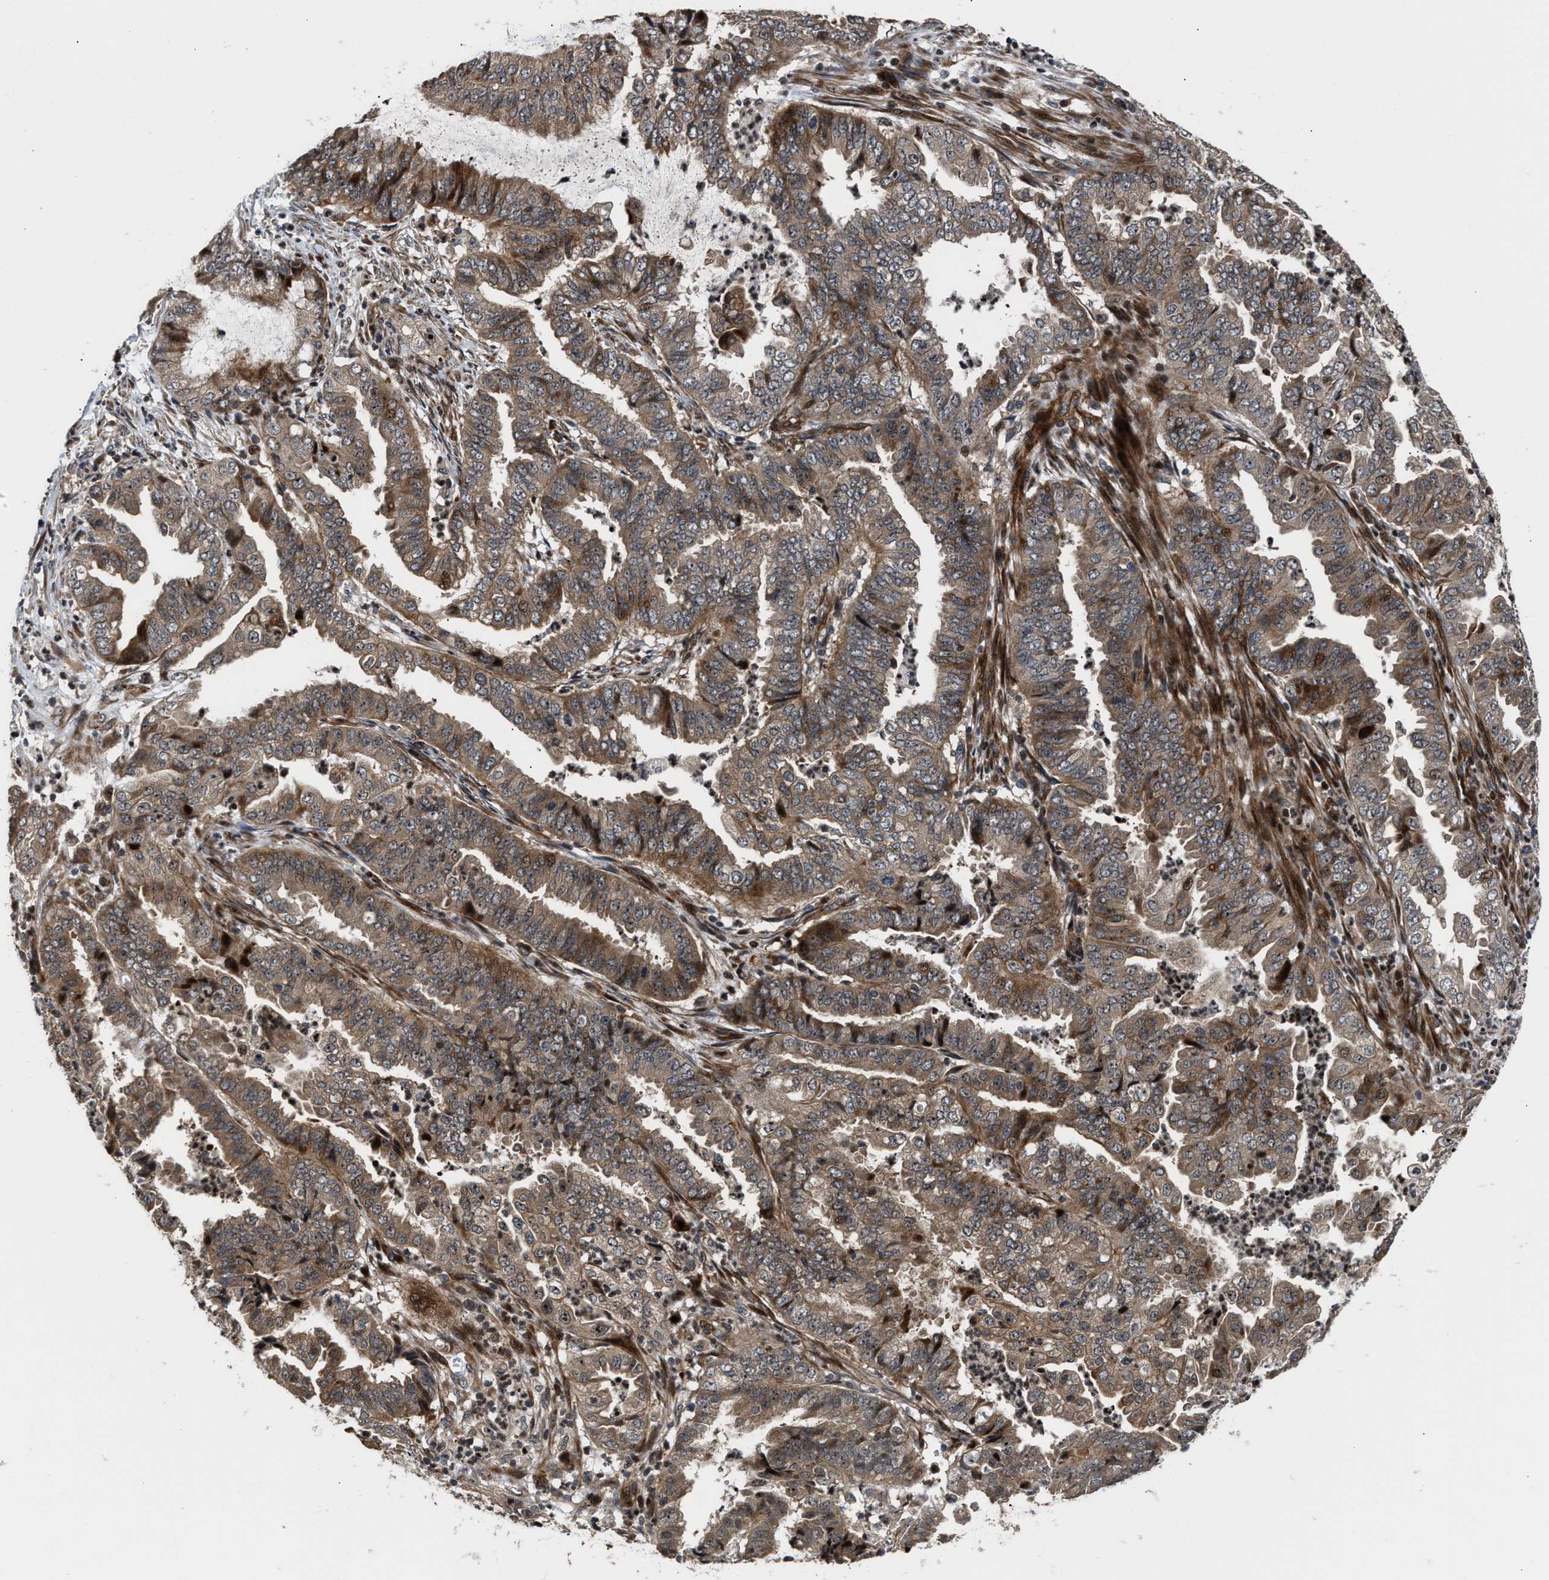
{"staining": {"intensity": "moderate", "quantity": ">75%", "location": "cytoplasmic/membranous"}, "tissue": "endometrial cancer", "cell_type": "Tumor cells", "image_type": "cancer", "snomed": [{"axis": "morphology", "description": "Adenocarcinoma, NOS"}, {"axis": "topography", "description": "Endometrium"}], "caption": "Adenocarcinoma (endometrial) tissue demonstrates moderate cytoplasmic/membranous expression in about >75% of tumor cells", "gene": "ALDH3A2", "patient": {"sex": "female", "age": 51}}